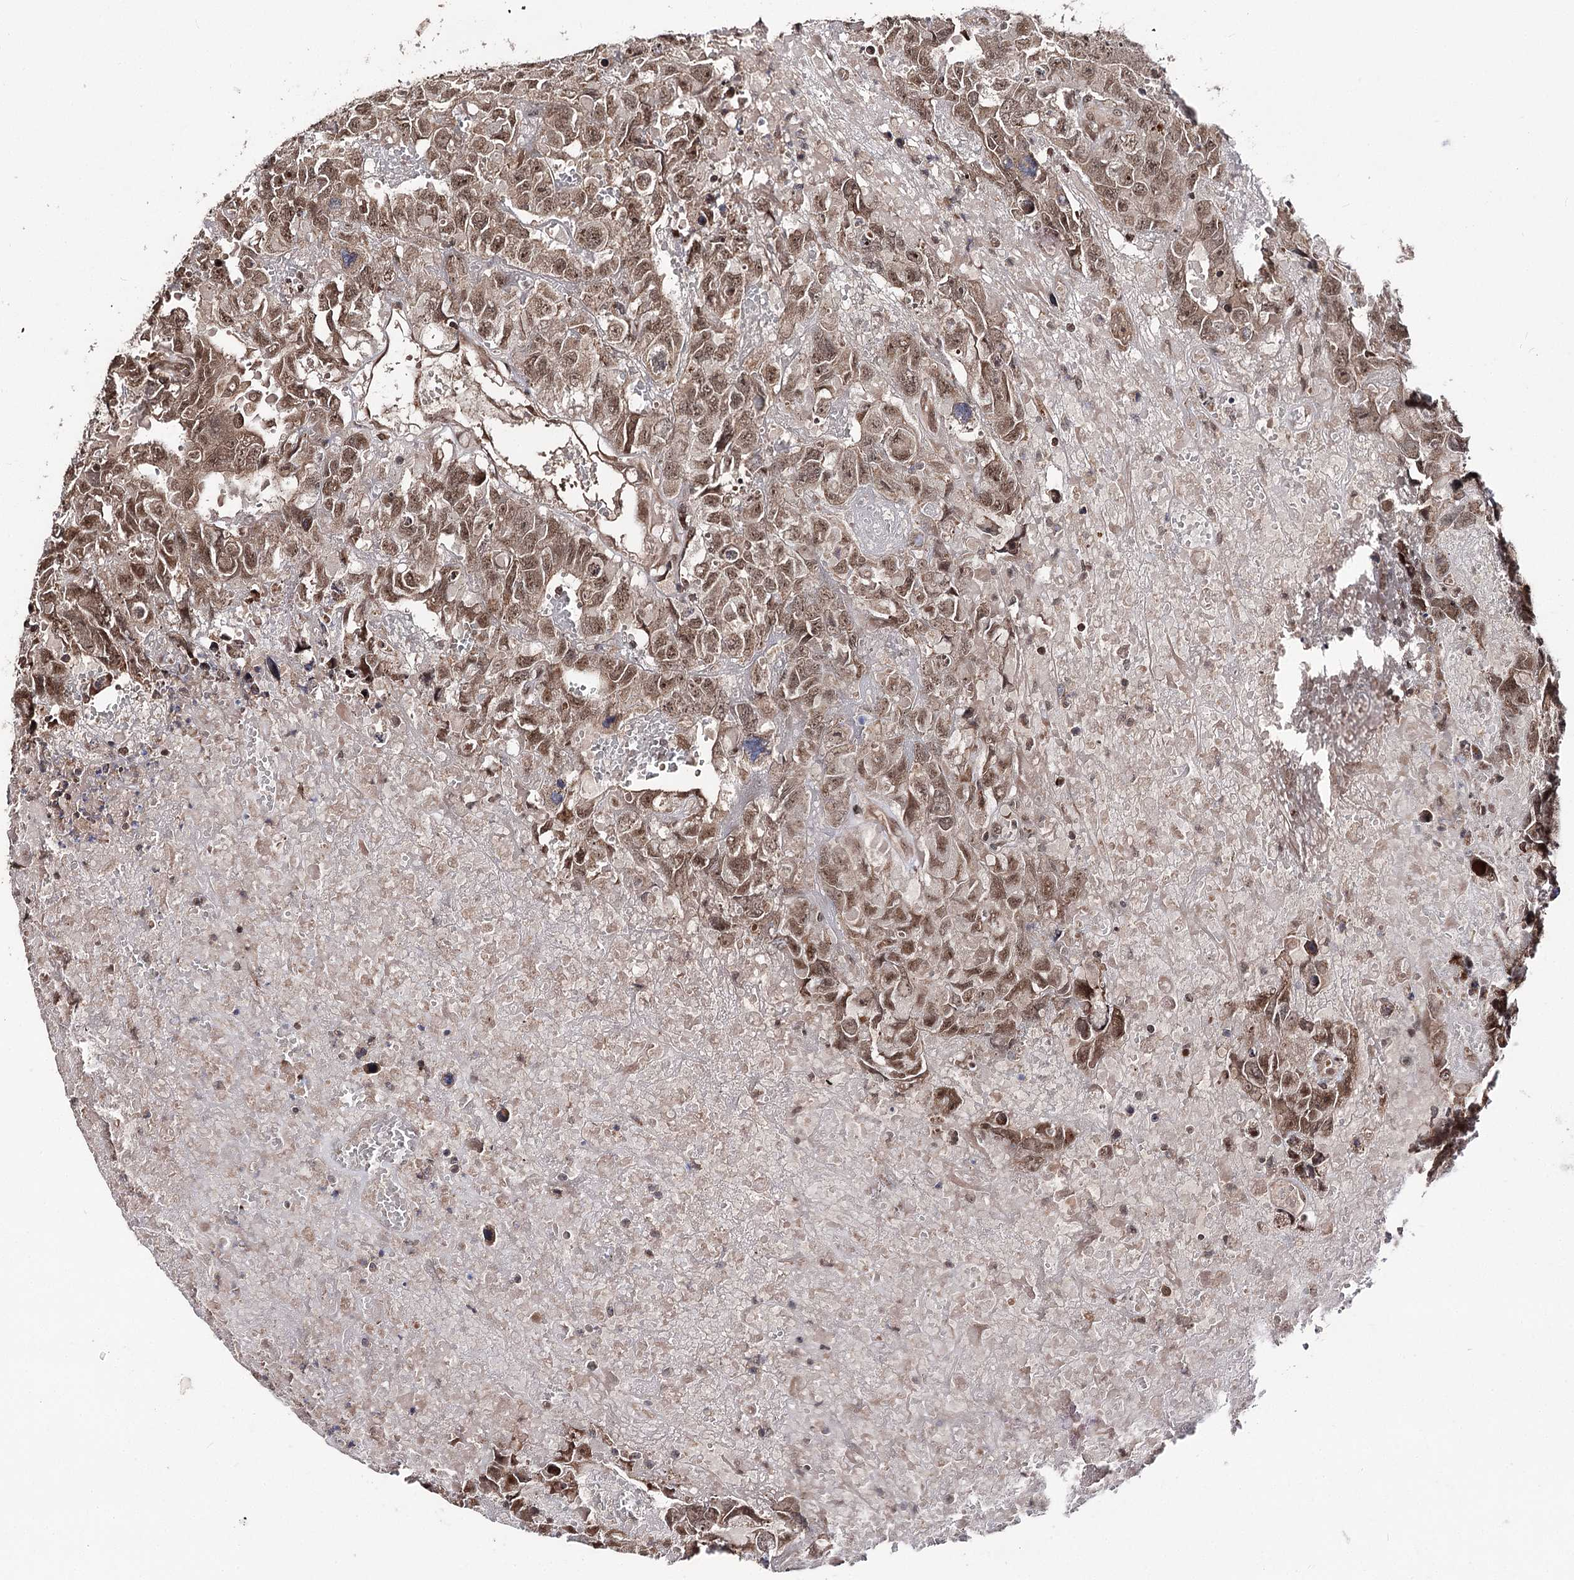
{"staining": {"intensity": "moderate", "quantity": ">75%", "location": "cytoplasmic/membranous,nuclear"}, "tissue": "testis cancer", "cell_type": "Tumor cells", "image_type": "cancer", "snomed": [{"axis": "morphology", "description": "Carcinoma, Embryonal, NOS"}, {"axis": "topography", "description": "Testis"}], "caption": "A photomicrograph of human testis cancer (embryonal carcinoma) stained for a protein reveals moderate cytoplasmic/membranous and nuclear brown staining in tumor cells. (Brightfield microscopy of DAB IHC at high magnification).", "gene": "FAM53B", "patient": {"sex": "male", "age": 45}}